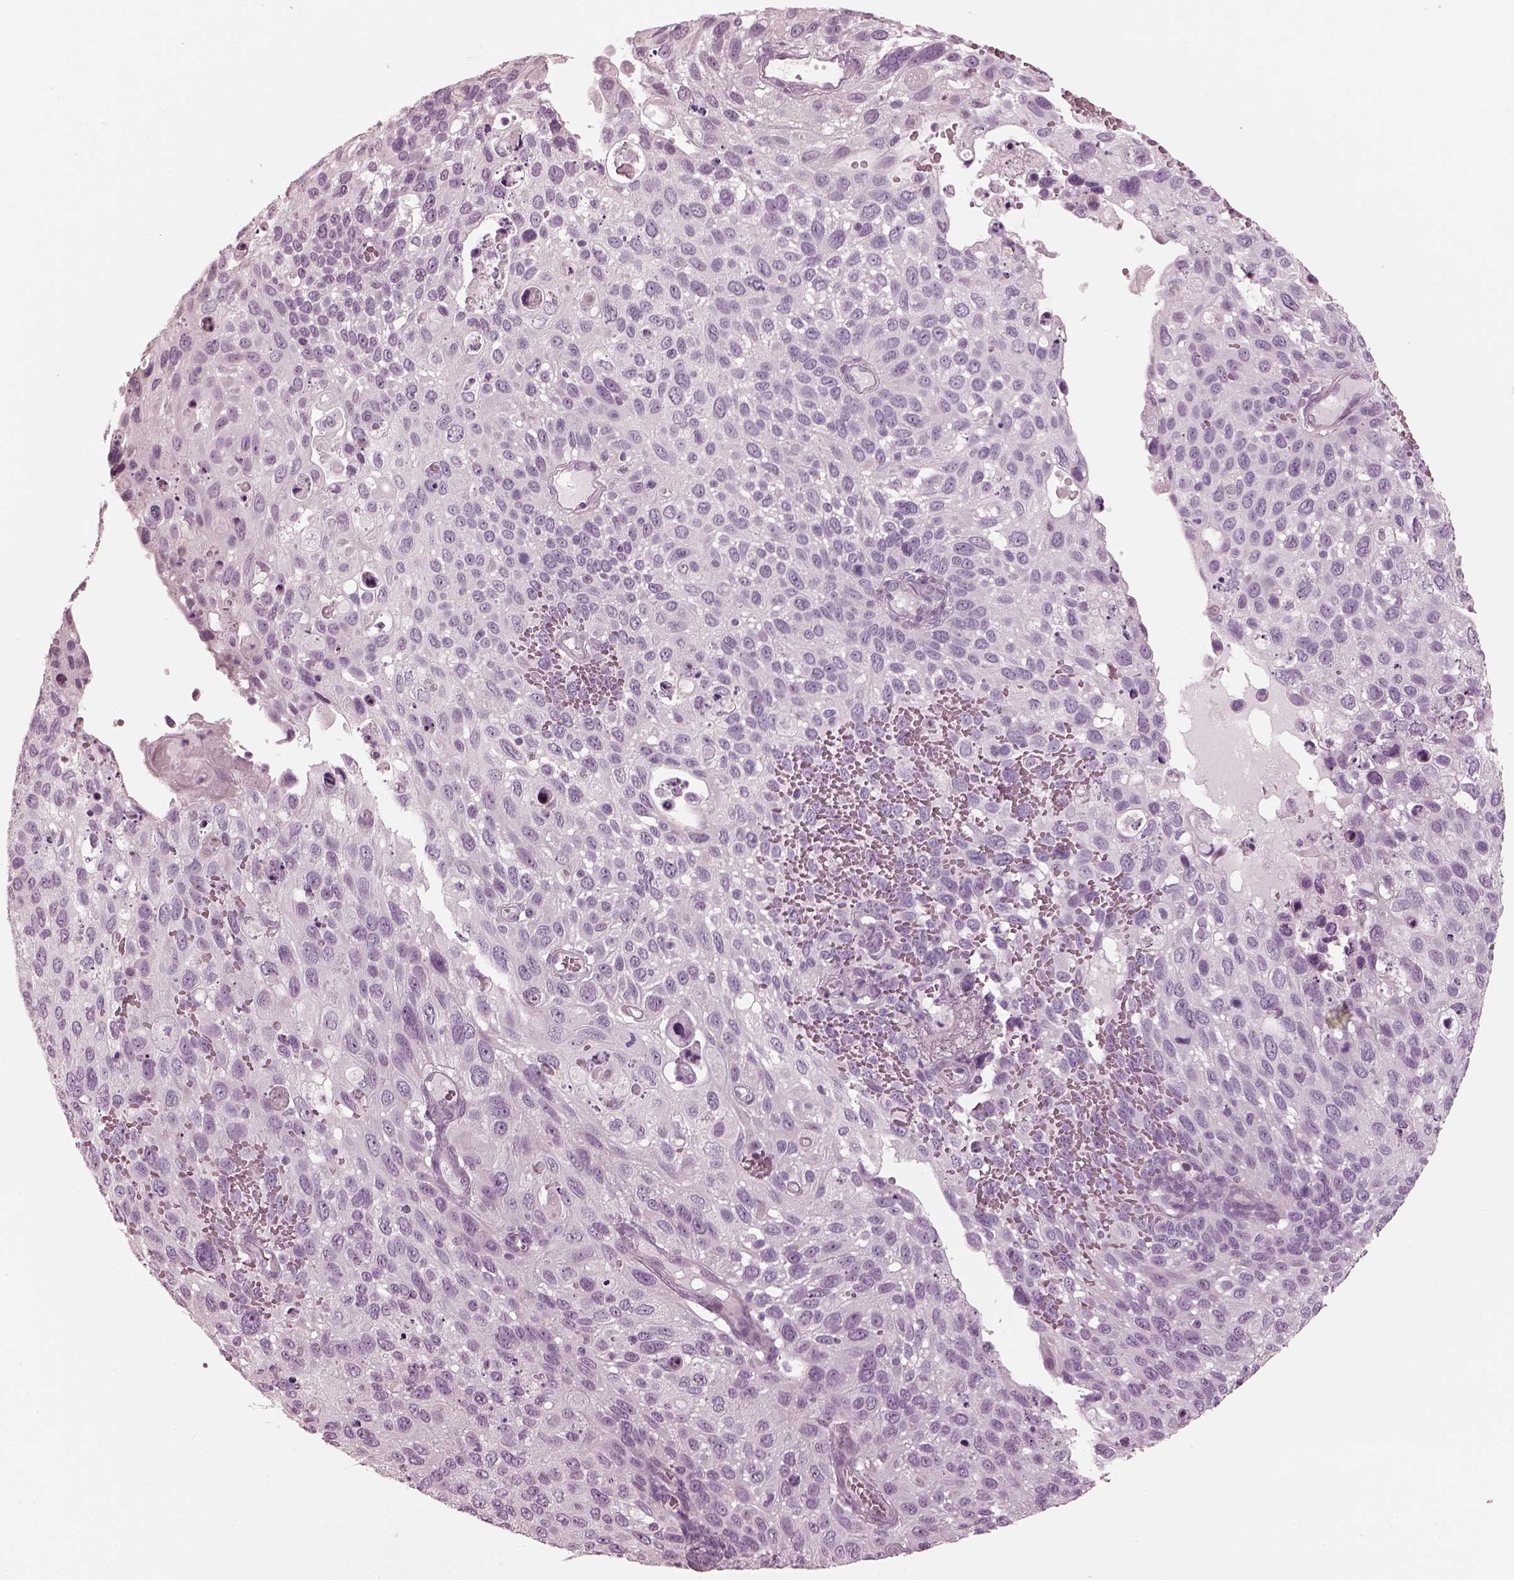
{"staining": {"intensity": "negative", "quantity": "none", "location": "none"}, "tissue": "cervical cancer", "cell_type": "Tumor cells", "image_type": "cancer", "snomed": [{"axis": "morphology", "description": "Squamous cell carcinoma, NOS"}, {"axis": "topography", "description": "Cervix"}], "caption": "This is a photomicrograph of immunohistochemistry staining of cervical squamous cell carcinoma, which shows no positivity in tumor cells. The staining is performed using DAB brown chromogen with nuclei counter-stained in using hematoxylin.", "gene": "SAXO2", "patient": {"sex": "female", "age": 70}}